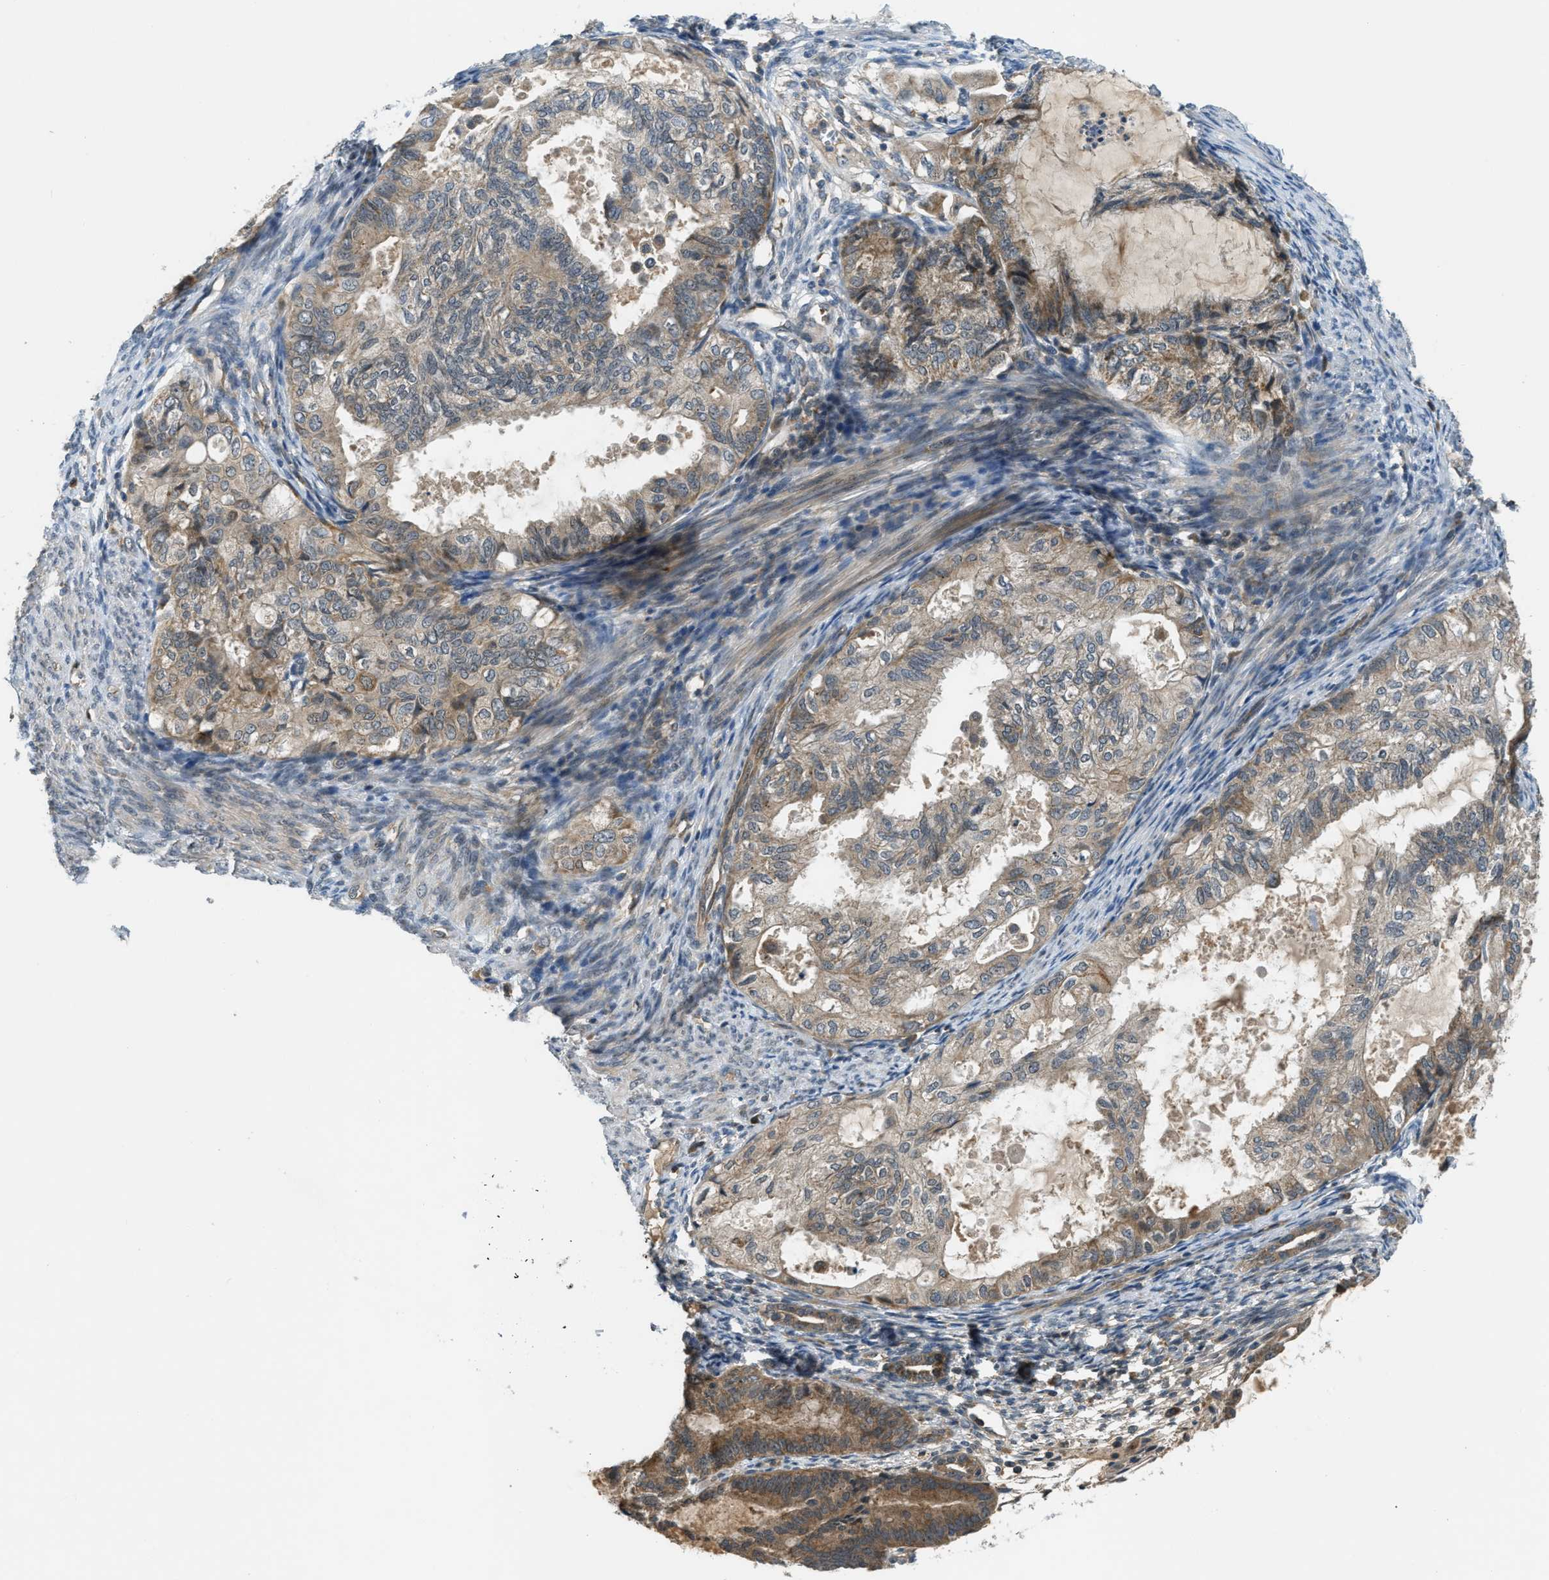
{"staining": {"intensity": "moderate", "quantity": "25%-75%", "location": "cytoplasmic/membranous"}, "tissue": "cervical cancer", "cell_type": "Tumor cells", "image_type": "cancer", "snomed": [{"axis": "morphology", "description": "Normal tissue, NOS"}, {"axis": "morphology", "description": "Adenocarcinoma, NOS"}, {"axis": "topography", "description": "Cervix"}, {"axis": "topography", "description": "Endometrium"}], "caption": "Cervical cancer (adenocarcinoma) stained with DAB (3,3'-diaminobenzidine) IHC displays medium levels of moderate cytoplasmic/membranous staining in approximately 25%-75% of tumor cells. (DAB (3,3'-diaminobenzidine) IHC, brown staining for protein, blue staining for nuclei).", "gene": "ZNF71", "patient": {"sex": "female", "age": 86}}